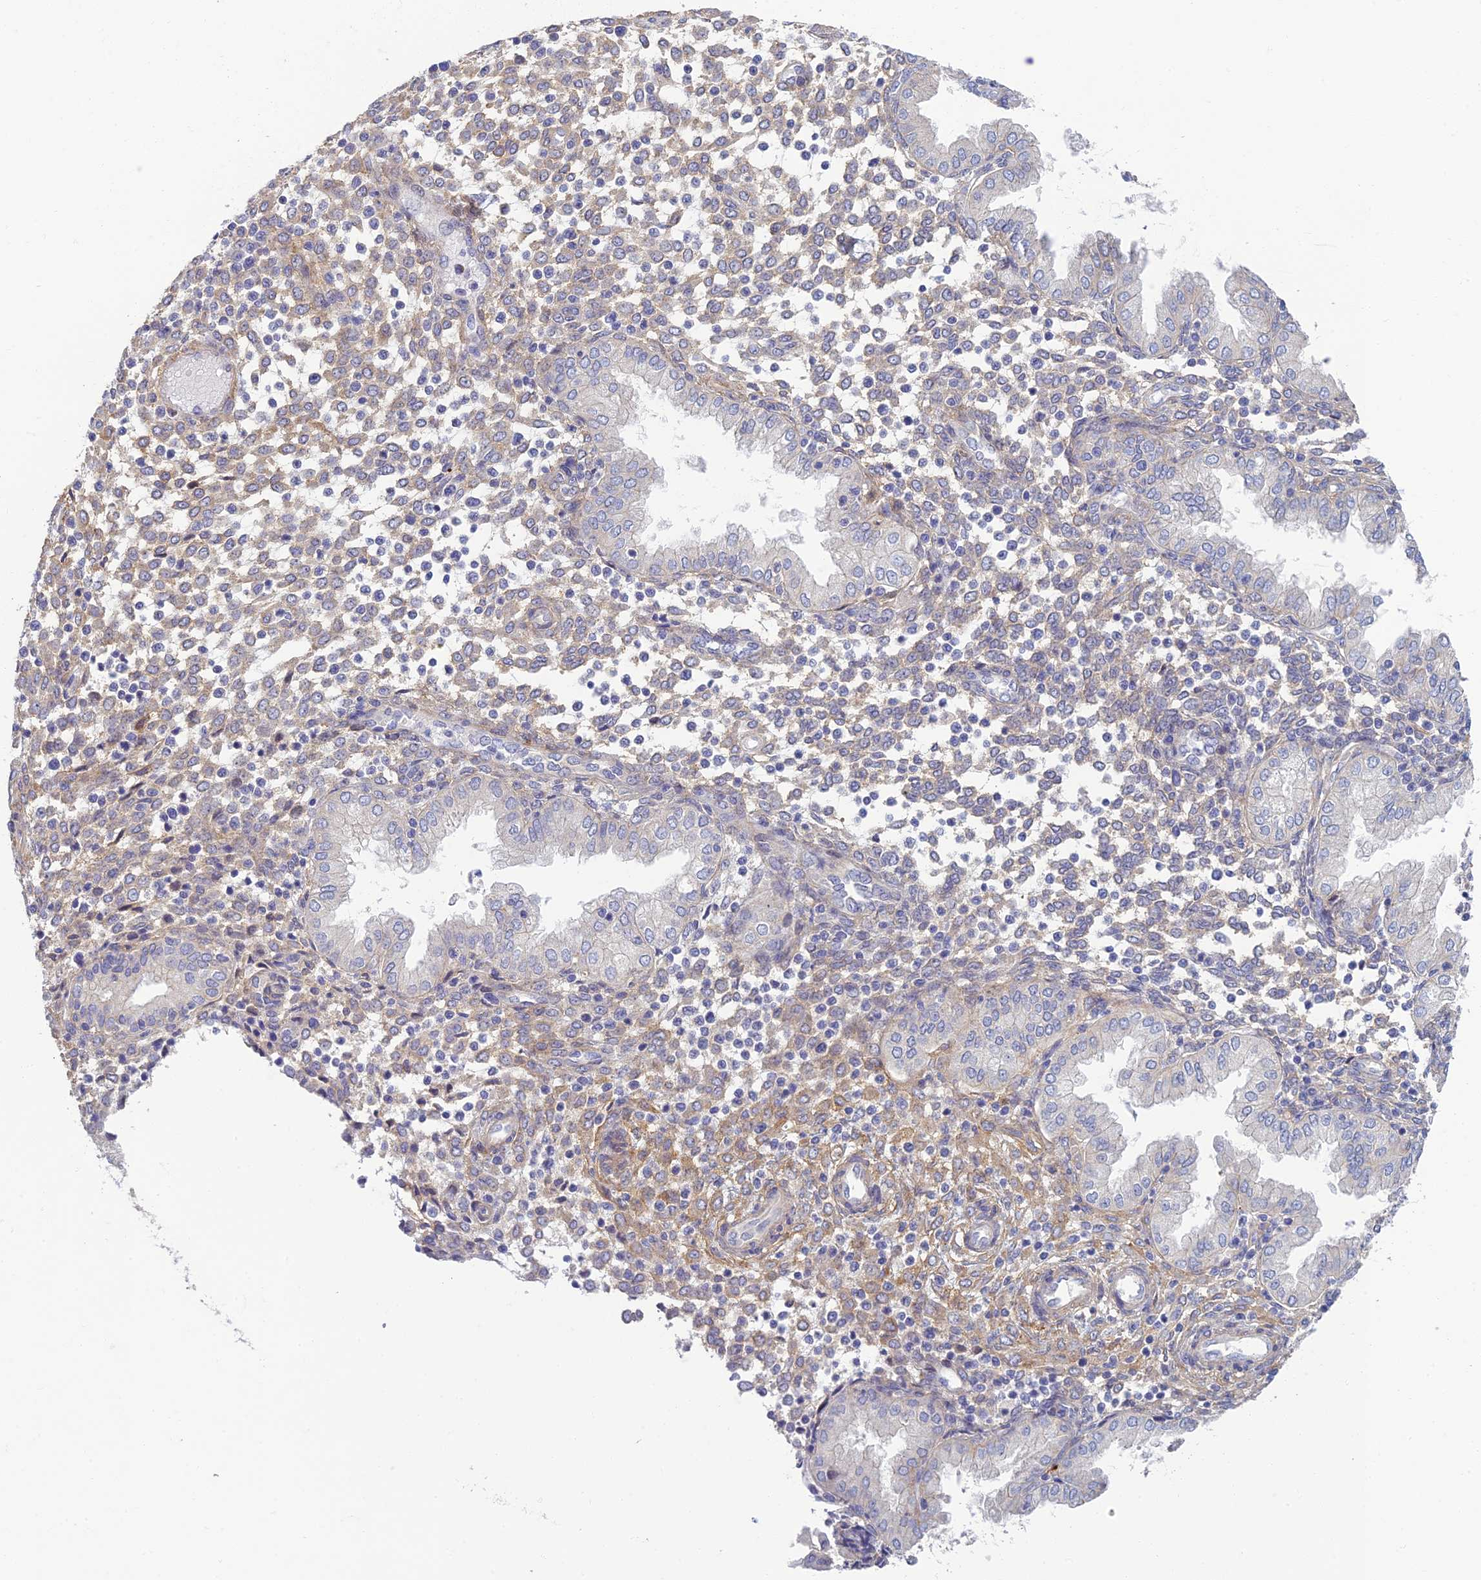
{"staining": {"intensity": "weak", "quantity": "<25%", "location": "cytoplasmic/membranous"}, "tissue": "endometrium", "cell_type": "Cells in endometrial stroma", "image_type": "normal", "snomed": [{"axis": "morphology", "description": "Normal tissue, NOS"}, {"axis": "topography", "description": "Endometrium"}], "caption": "High magnification brightfield microscopy of normal endometrium stained with DAB (3,3'-diaminobenzidine) (brown) and counterstained with hematoxylin (blue): cells in endometrial stroma show no significant expression. (Brightfield microscopy of DAB (3,3'-diaminobenzidine) immunohistochemistry at high magnification).", "gene": "NEURL1", "patient": {"sex": "female", "age": 53}}